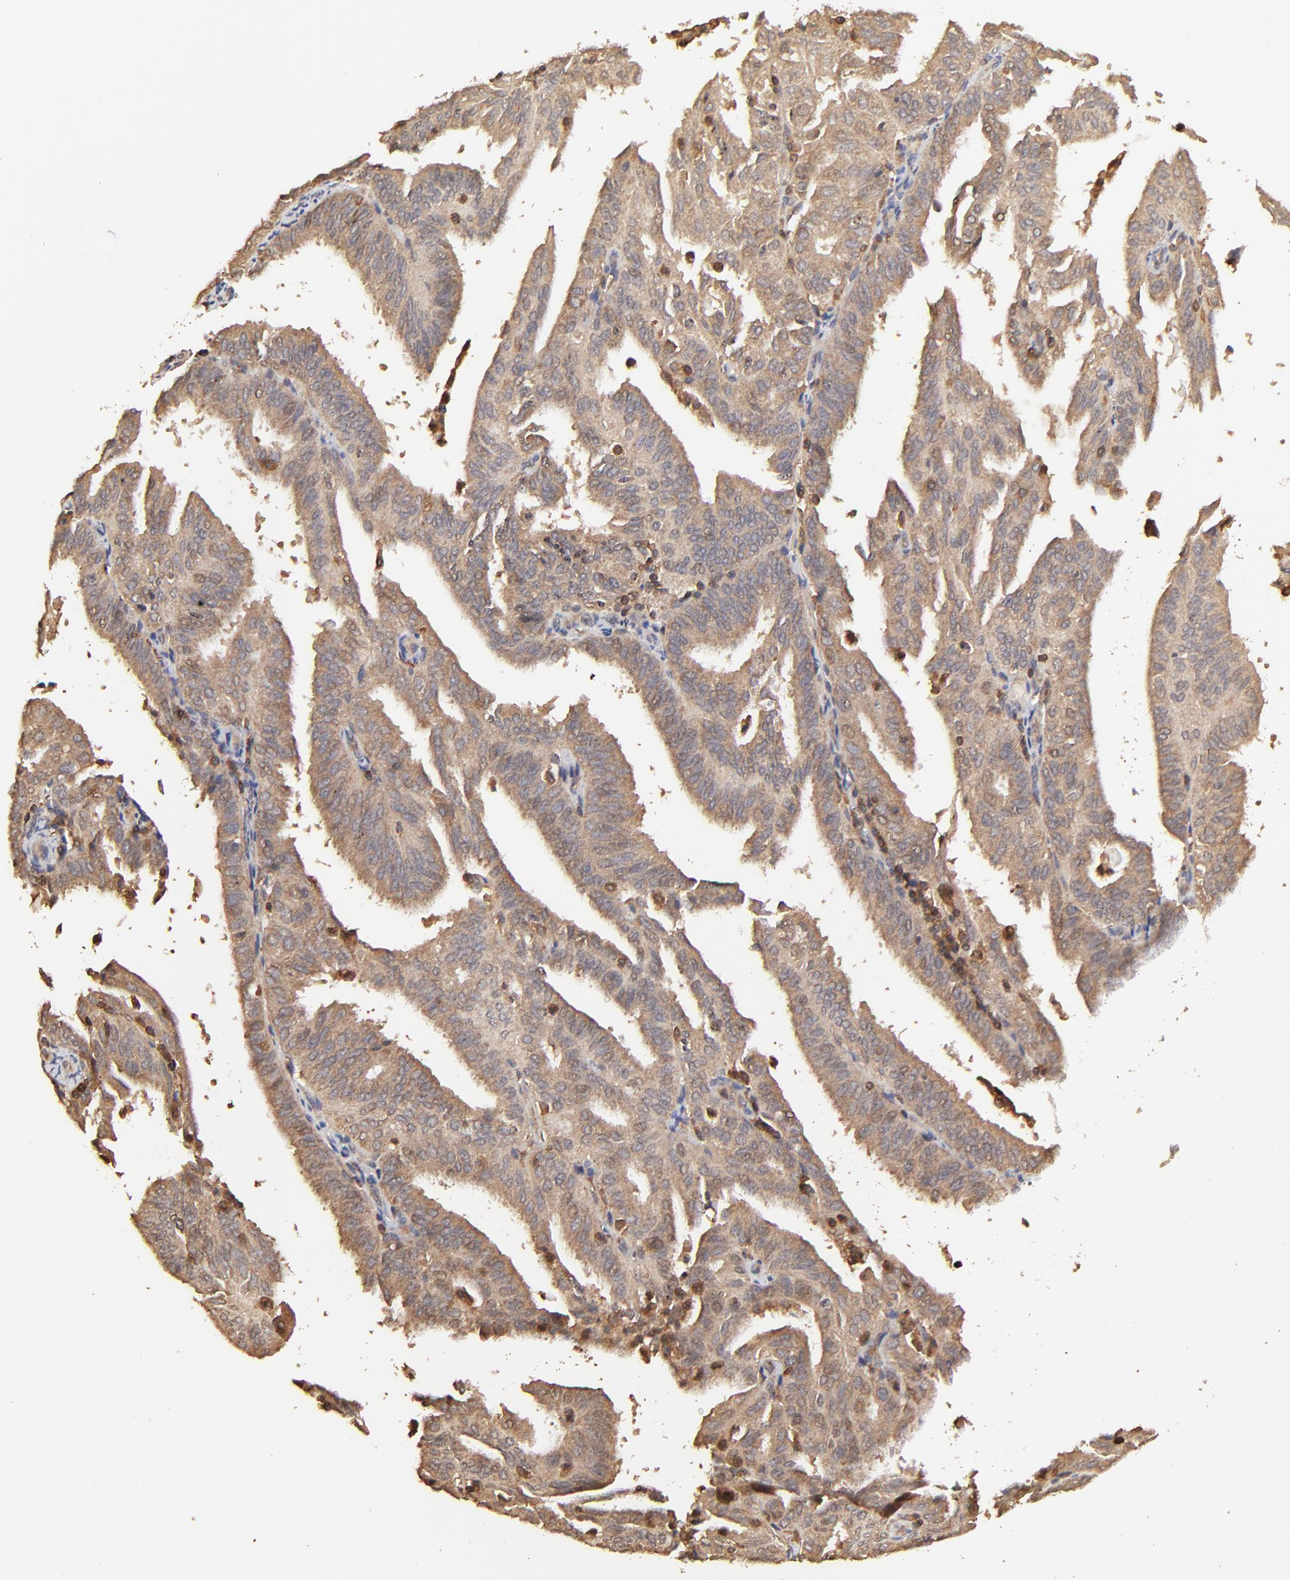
{"staining": {"intensity": "moderate", "quantity": ">75%", "location": "cytoplasmic/membranous"}, "tissue": "endometrial cancer", "cell_type": "Tumor cells", "image_type": "cancer", "snomed": [{"axis": "morphology", "description": "Adenocarcinoma, NOS"}, {"axis": "topography", "description": "Endometrium"}], "caption": "Protein analysis of endometrial cancer (adenocarcinoma) tissue demonstrates moderate cytoplasmic/membranous expression in approximately >75% of tumor cells.", "gene": "STON2", "patient": {"sex": "female", "age": 59}}